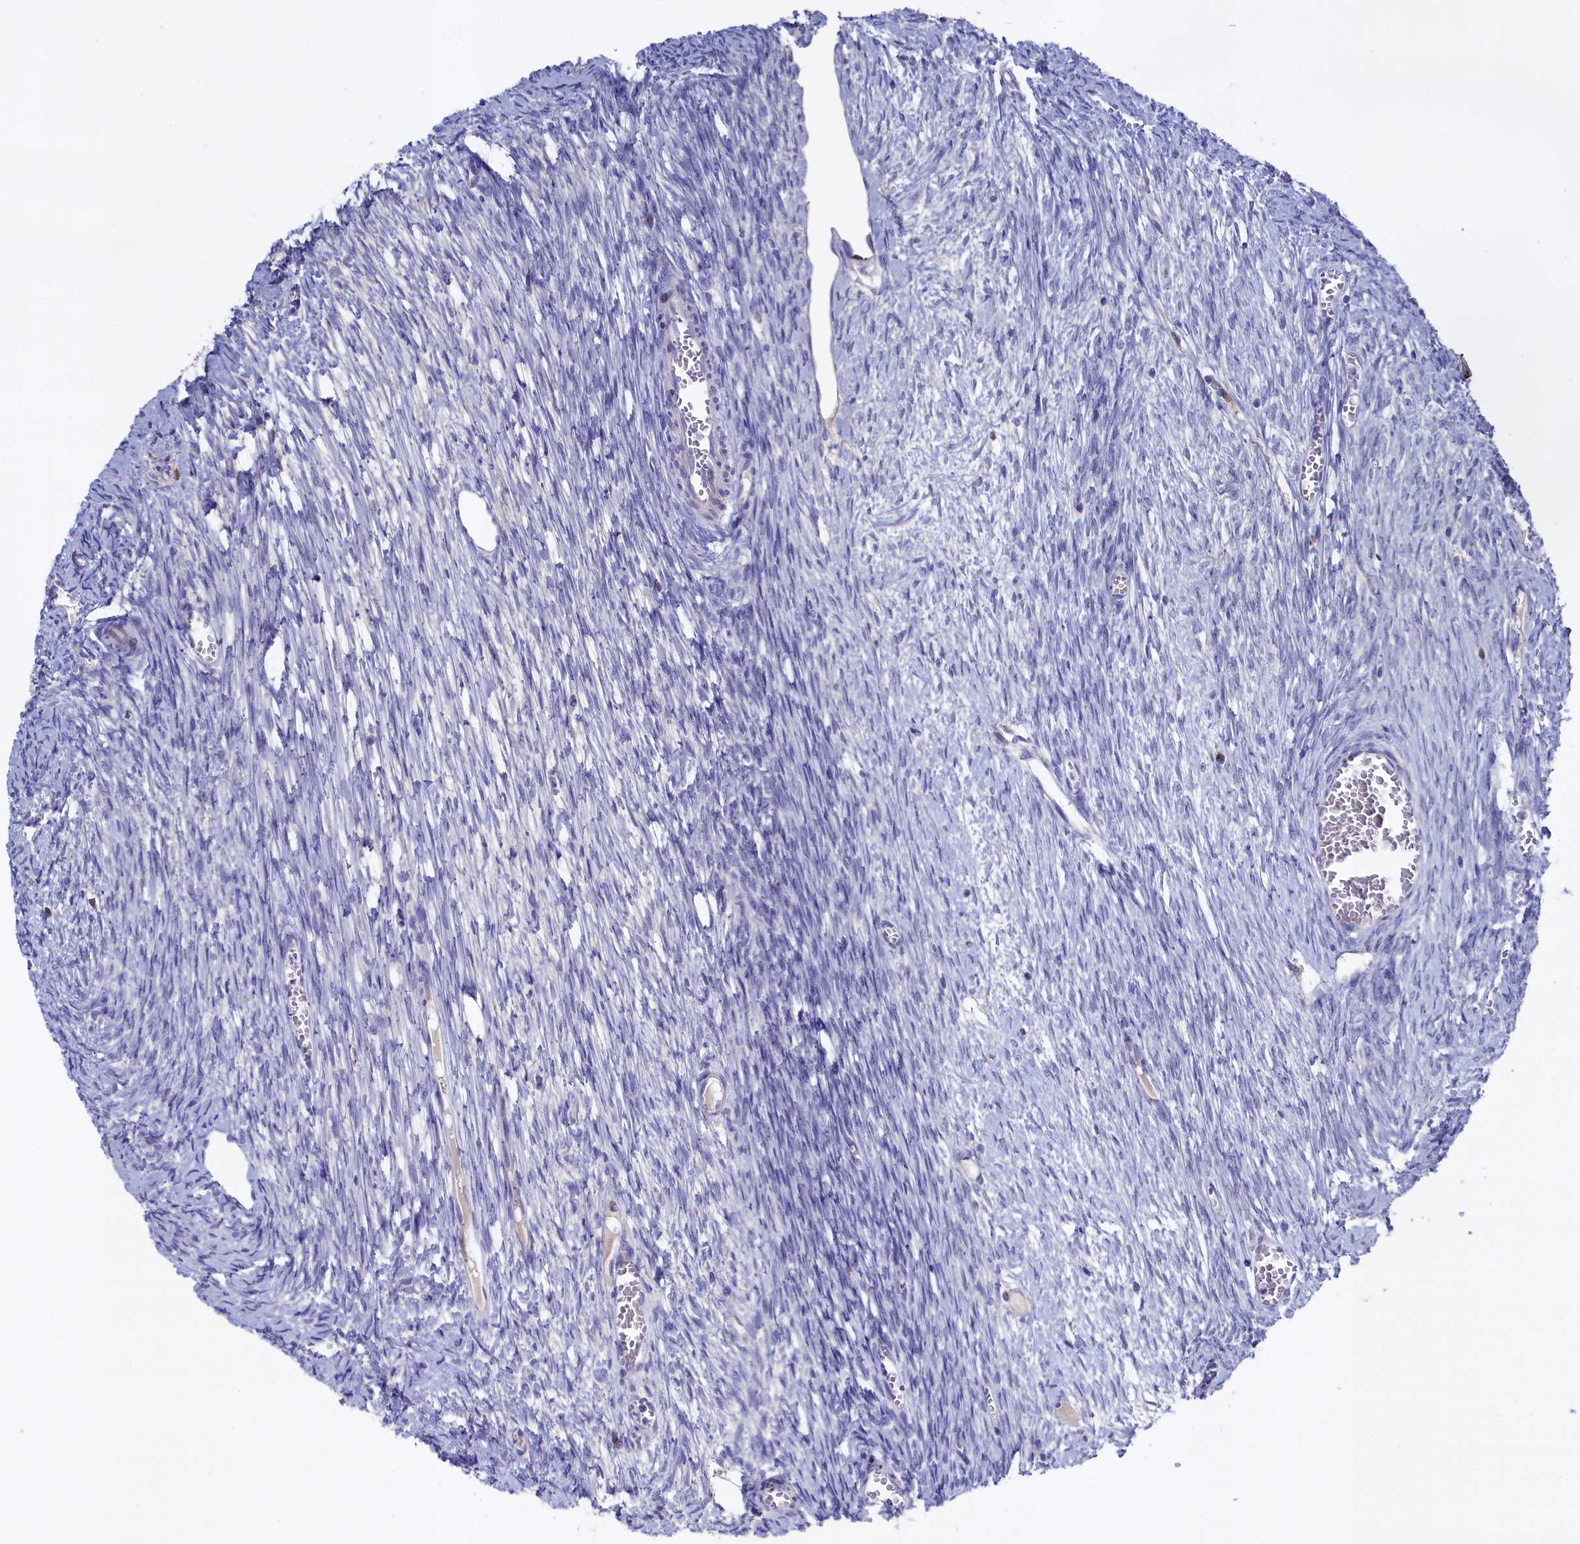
{"staining": {"intensity": "moderate", "quantity": "<25%", "location": "cytoplasmic/membranous"}, "tissue": "ovary", "cell_type": "Follicle cells", "image_type": "normal", "snomed": [{"axis": "morphology", "description": "Normal tissue, NOS"}, {"axis": "topography", "description": "Ovary"}], "caption": "IHC of normal ovary demonstrates low levels of moderate cytoplasmic/membranous positivity in about <25% of follicle cells.", "gene": "GPR108", "patient": {"sex": "female", "age": 44}}